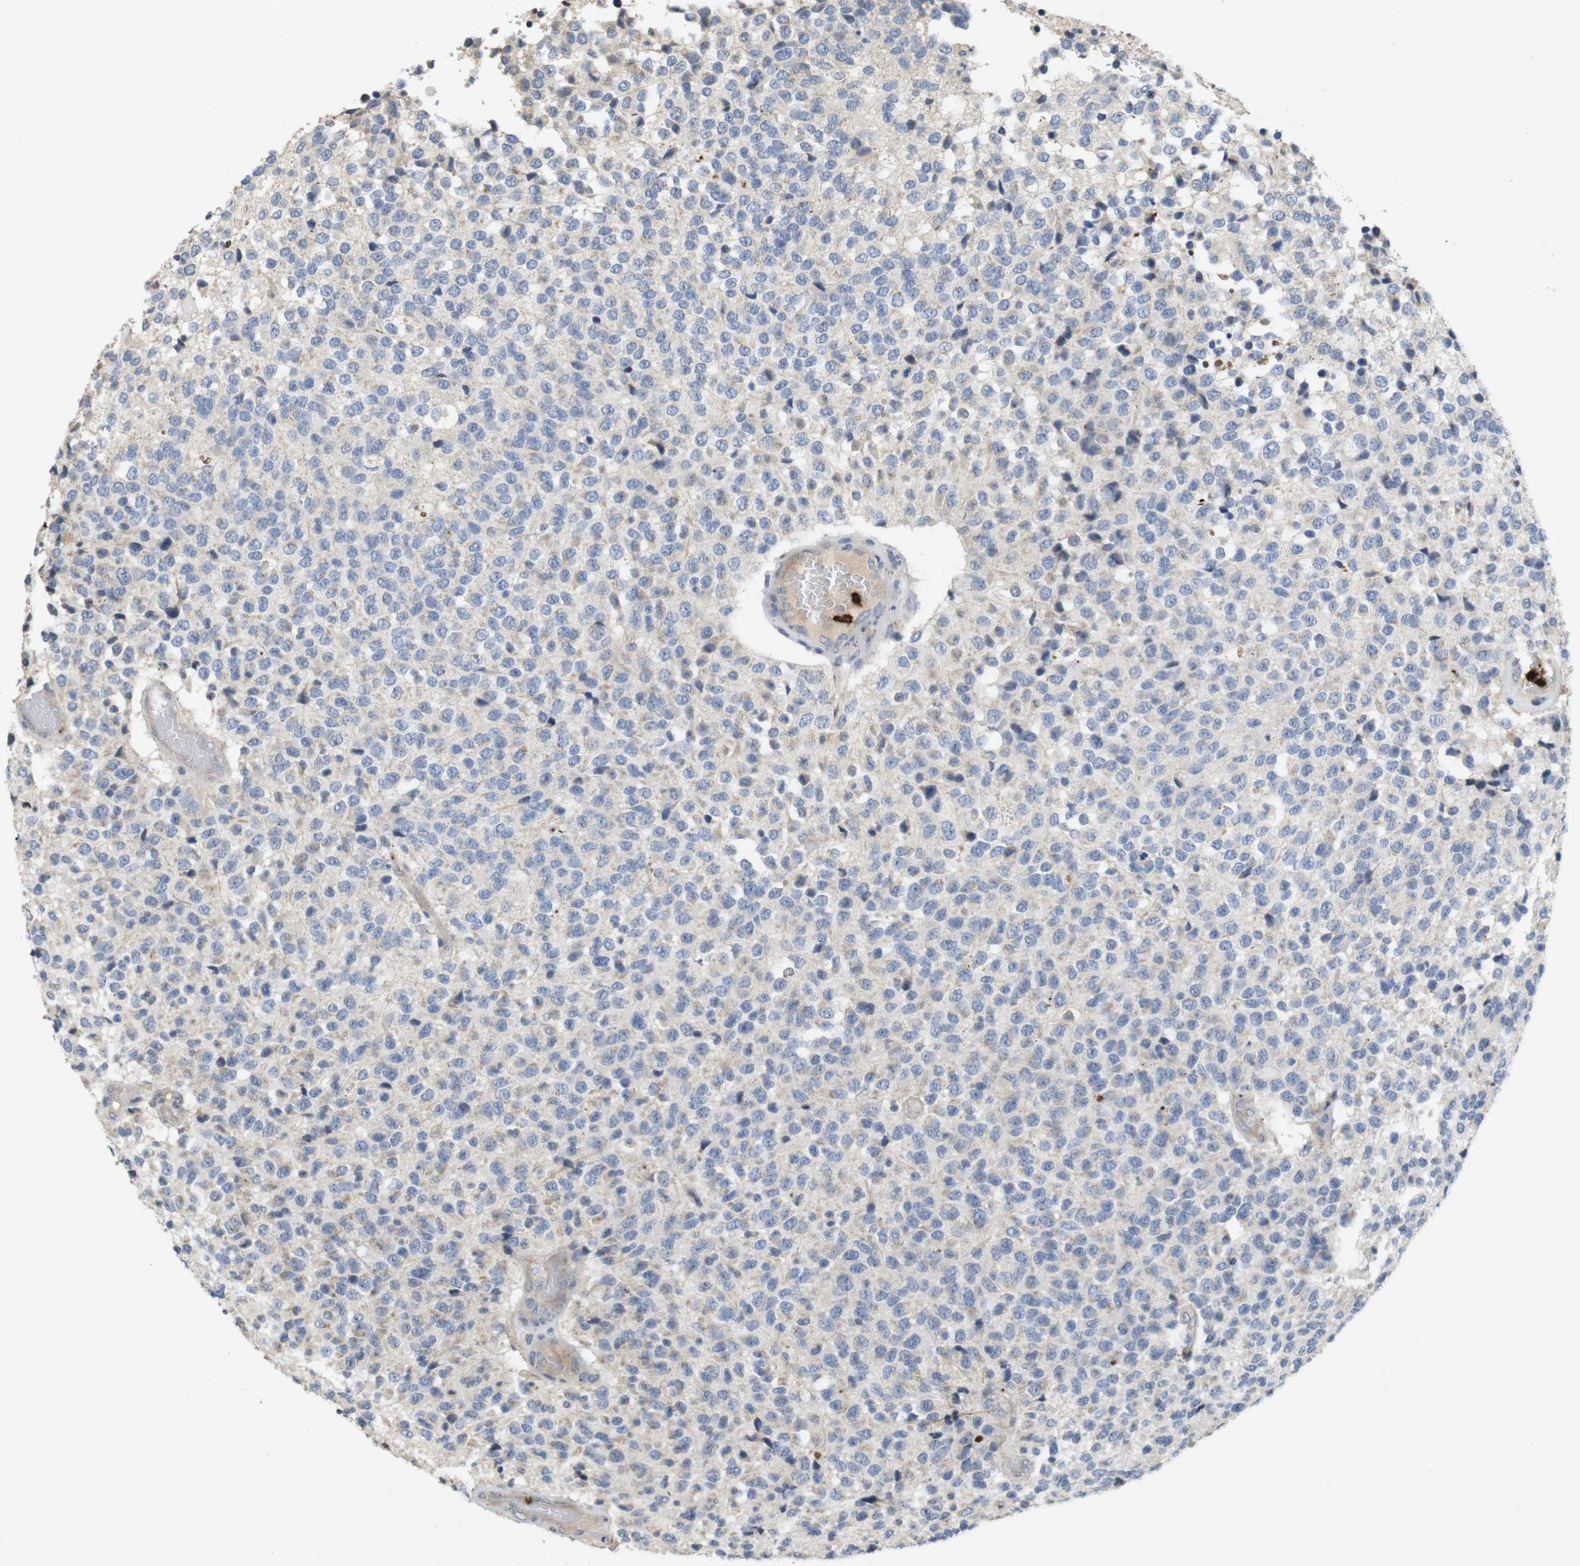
{"staining": {"intensity": "negative", "quantity": "none", "location": "none"}, "tissue": "glioma", "cell_type": "Tumor cells", "image_type": "cancer", "snomed": [{"axis": "morphology", "description": "Glioma, malignant, High grade"}, {"axis": "topography", "description": "pancreas cauda"}], "caption": "A high-resolution histopathology image shows IHC staining of glioma, which exhibits no significant positivity in tumor cells. The staining is performed using DAB brown chromogen with nuclei counter-stained in using hematoxylin.", "gene": "TSPAN14", "patient": {"sex": "male", "age": 60}}